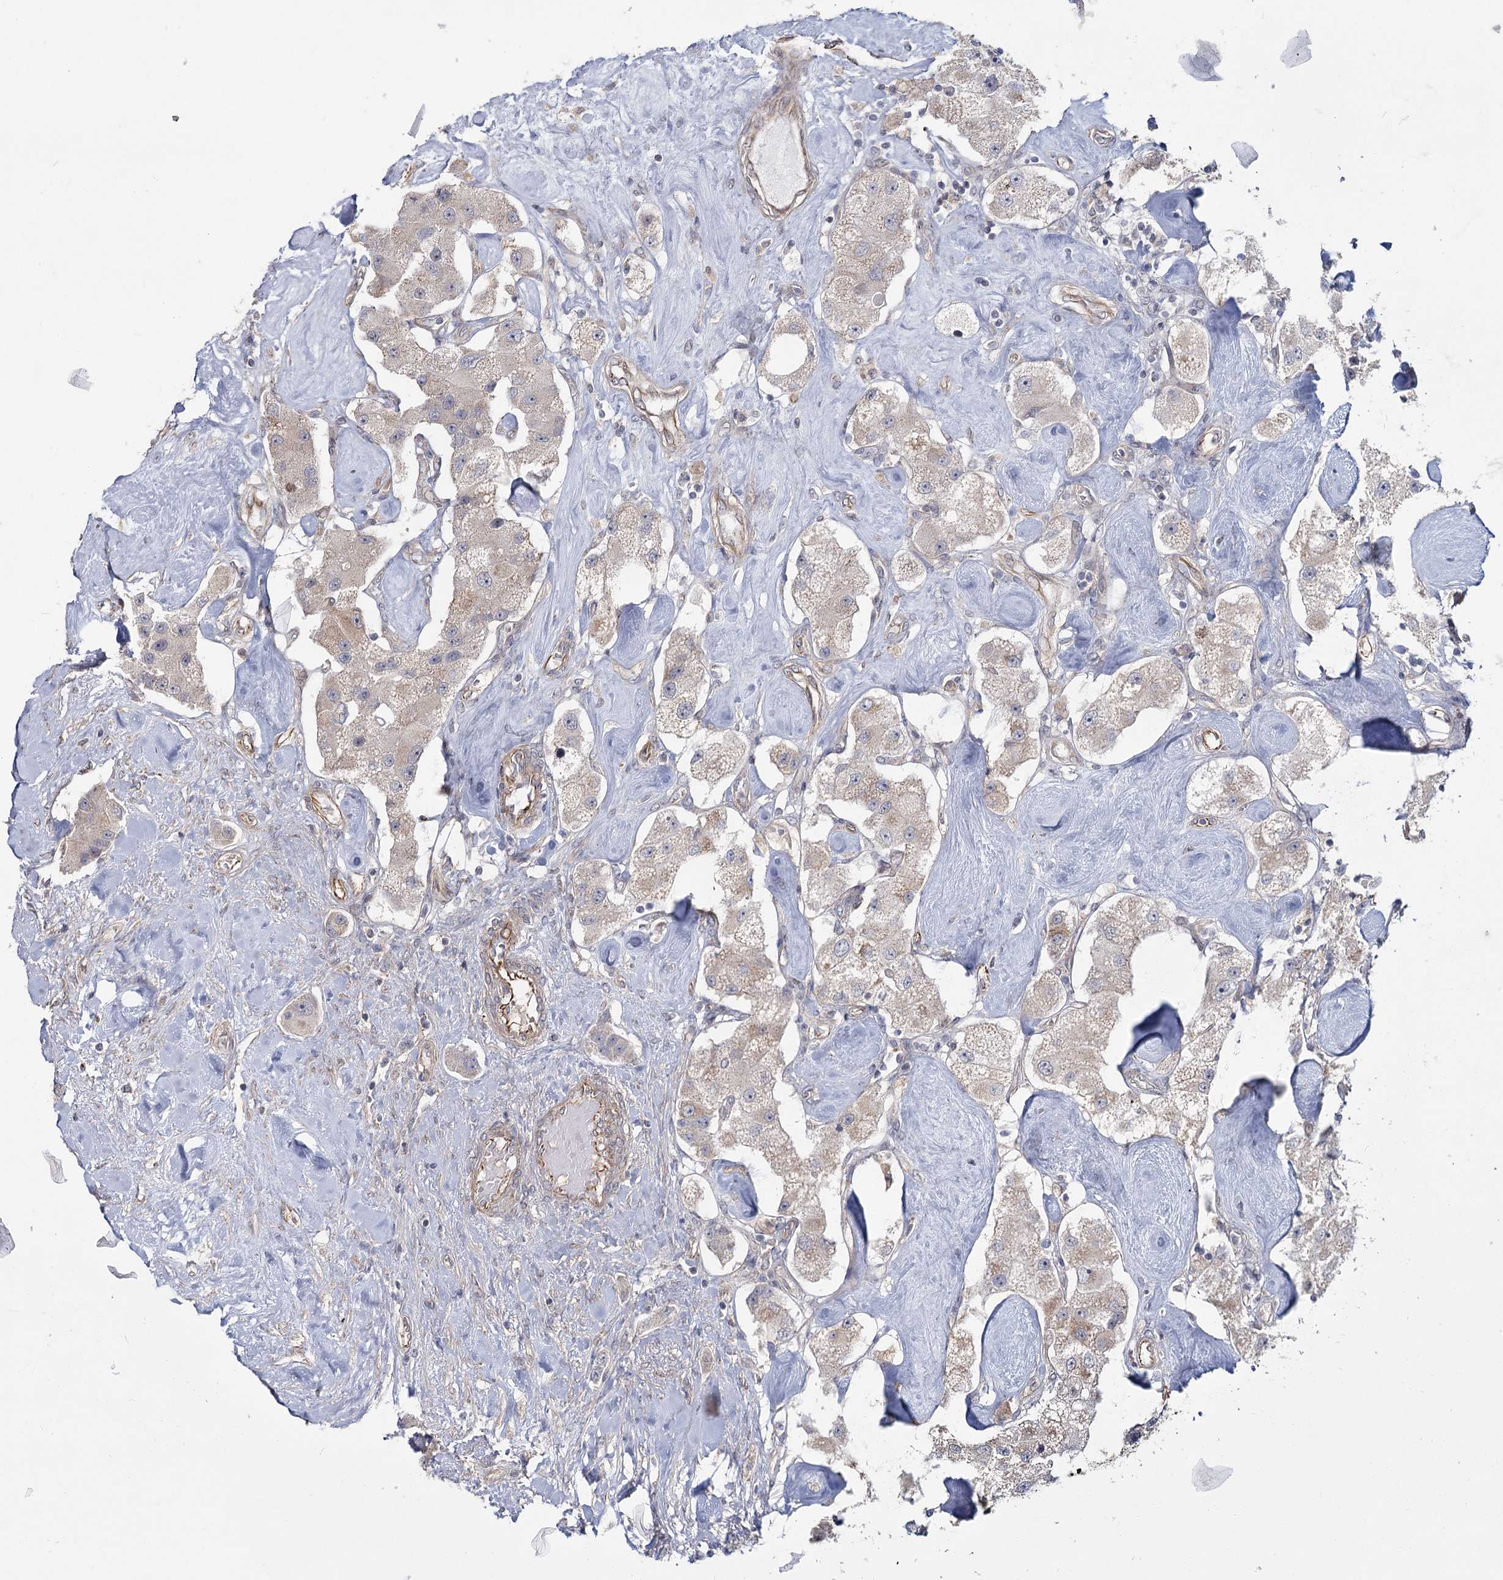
{"staining": {"intensity": "negative", "quantity": "none", "location": "none"}, "tissue": "carcinoid", "cell_type": "Tumor cells", "image_type": "cancer", "snomed": [{"axis": "morphology", "description": "Carcinoid, malignant, NOS"}, {"axis": "topography", "description": "Pancreas"}], "caption": "Tumor cells are negative for protein expression in human carcinoid. The staining was performed using DAB to visualize the protein expression in brown, while the nuclei were stained in blue with hematoxylin (Magnification: 20x).", "gene": "TBC1D9B", "patient": {"sex": "male", "age": 41}}